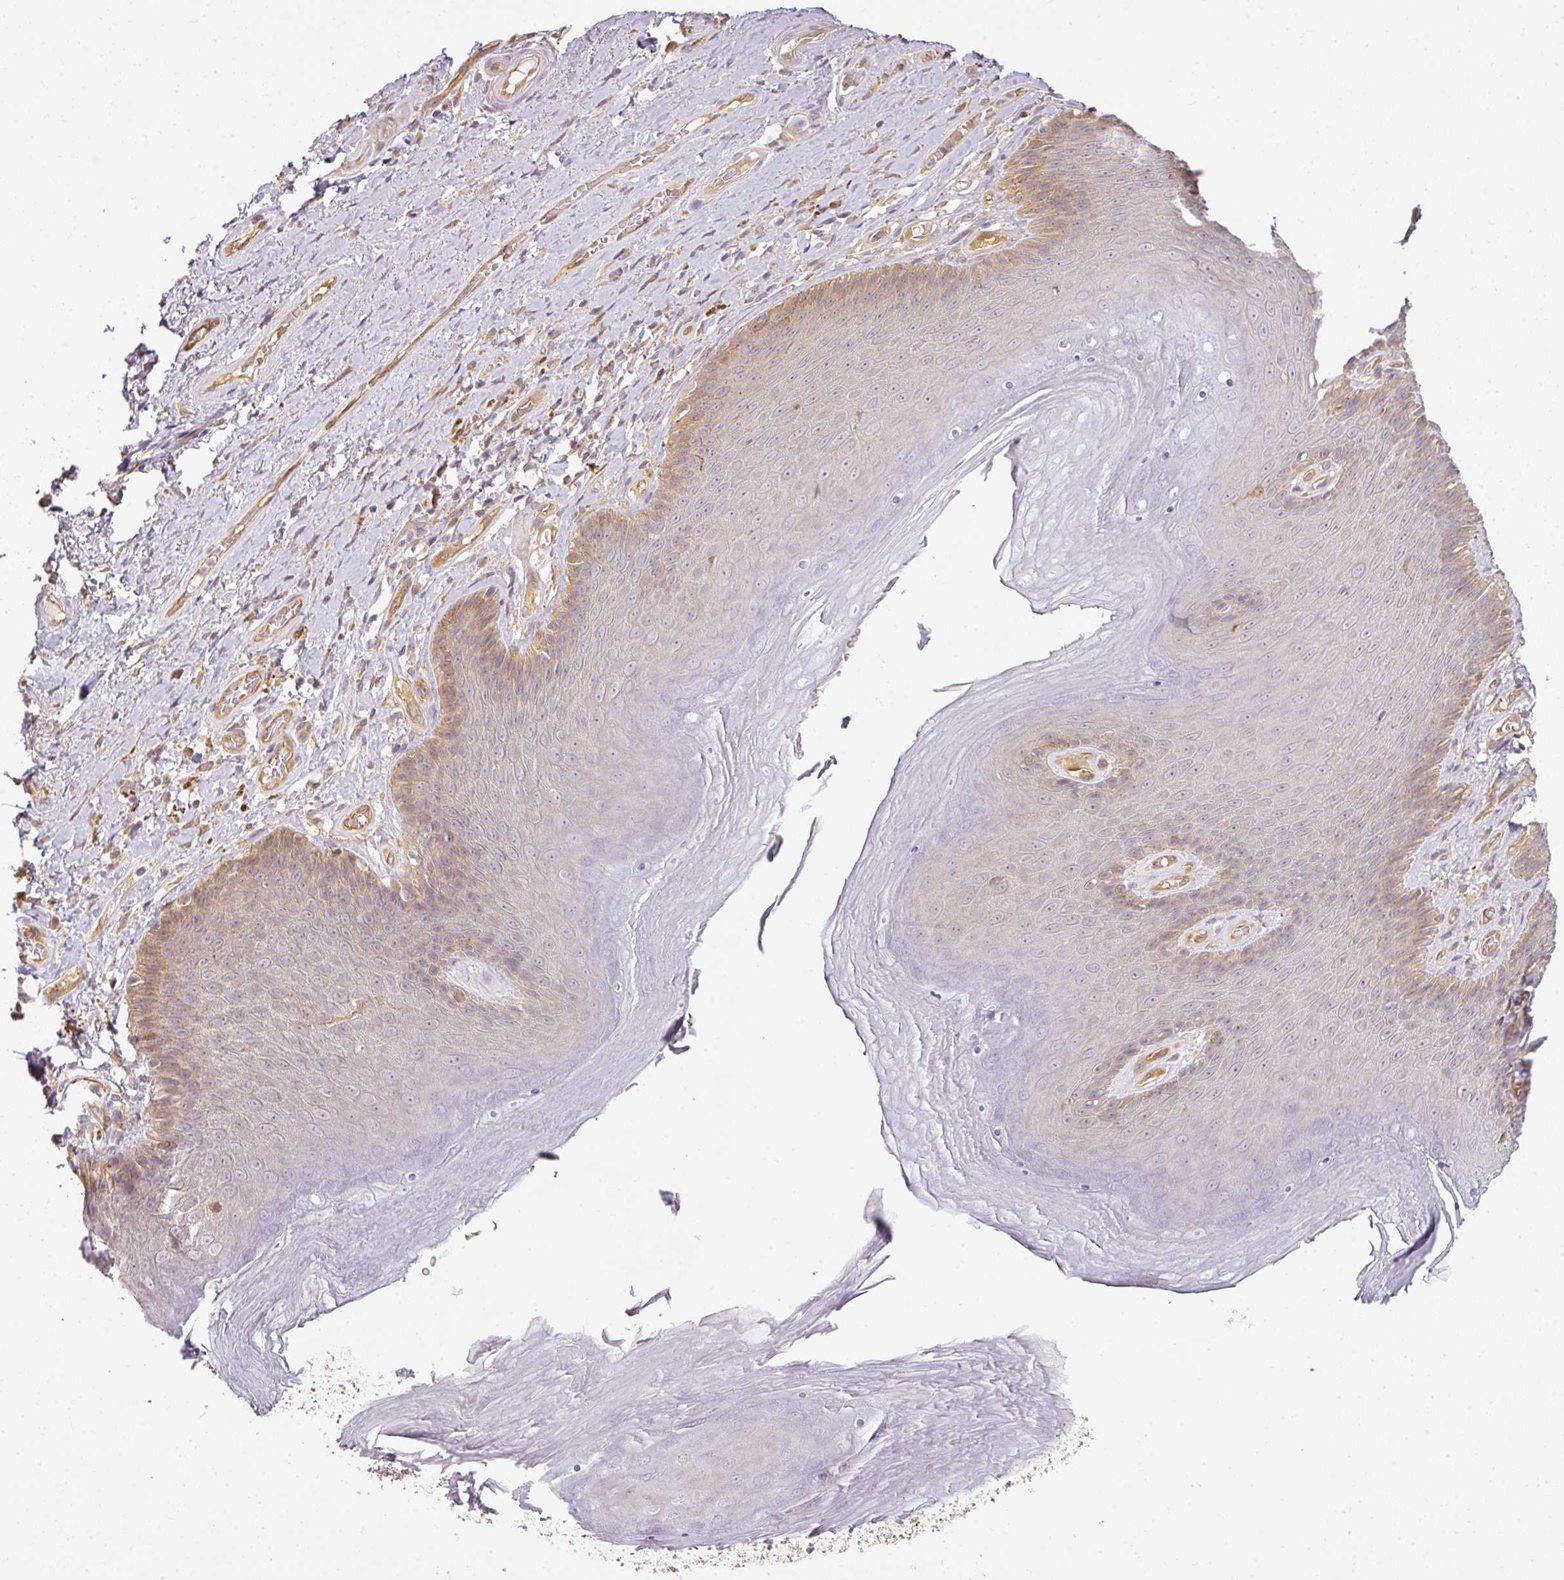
{"staining": {"intensity": "weak", "quantity": "25%-75%", "location": "cytoplasmic/membranous"}, "tissue": "skin", "cell_type": "Epidermal cells", "image_type": "normal", "snomed": [{"axis": "morphology", "description": "Normal tissue, NOS"}, {"axis": "topography", "description": "Anal"}, {"axis": "topography", "description": "Peripheral nerve tissue"}], "caption": "This histopathology image displays immunohistochemistry staining of normal skin, with low weak cytoplasmic/membranous staining in approximately 25%-75% of epidermal cells.", "gene": "ANKRD18A", "patient": {"sex": "male", "age": 53}}